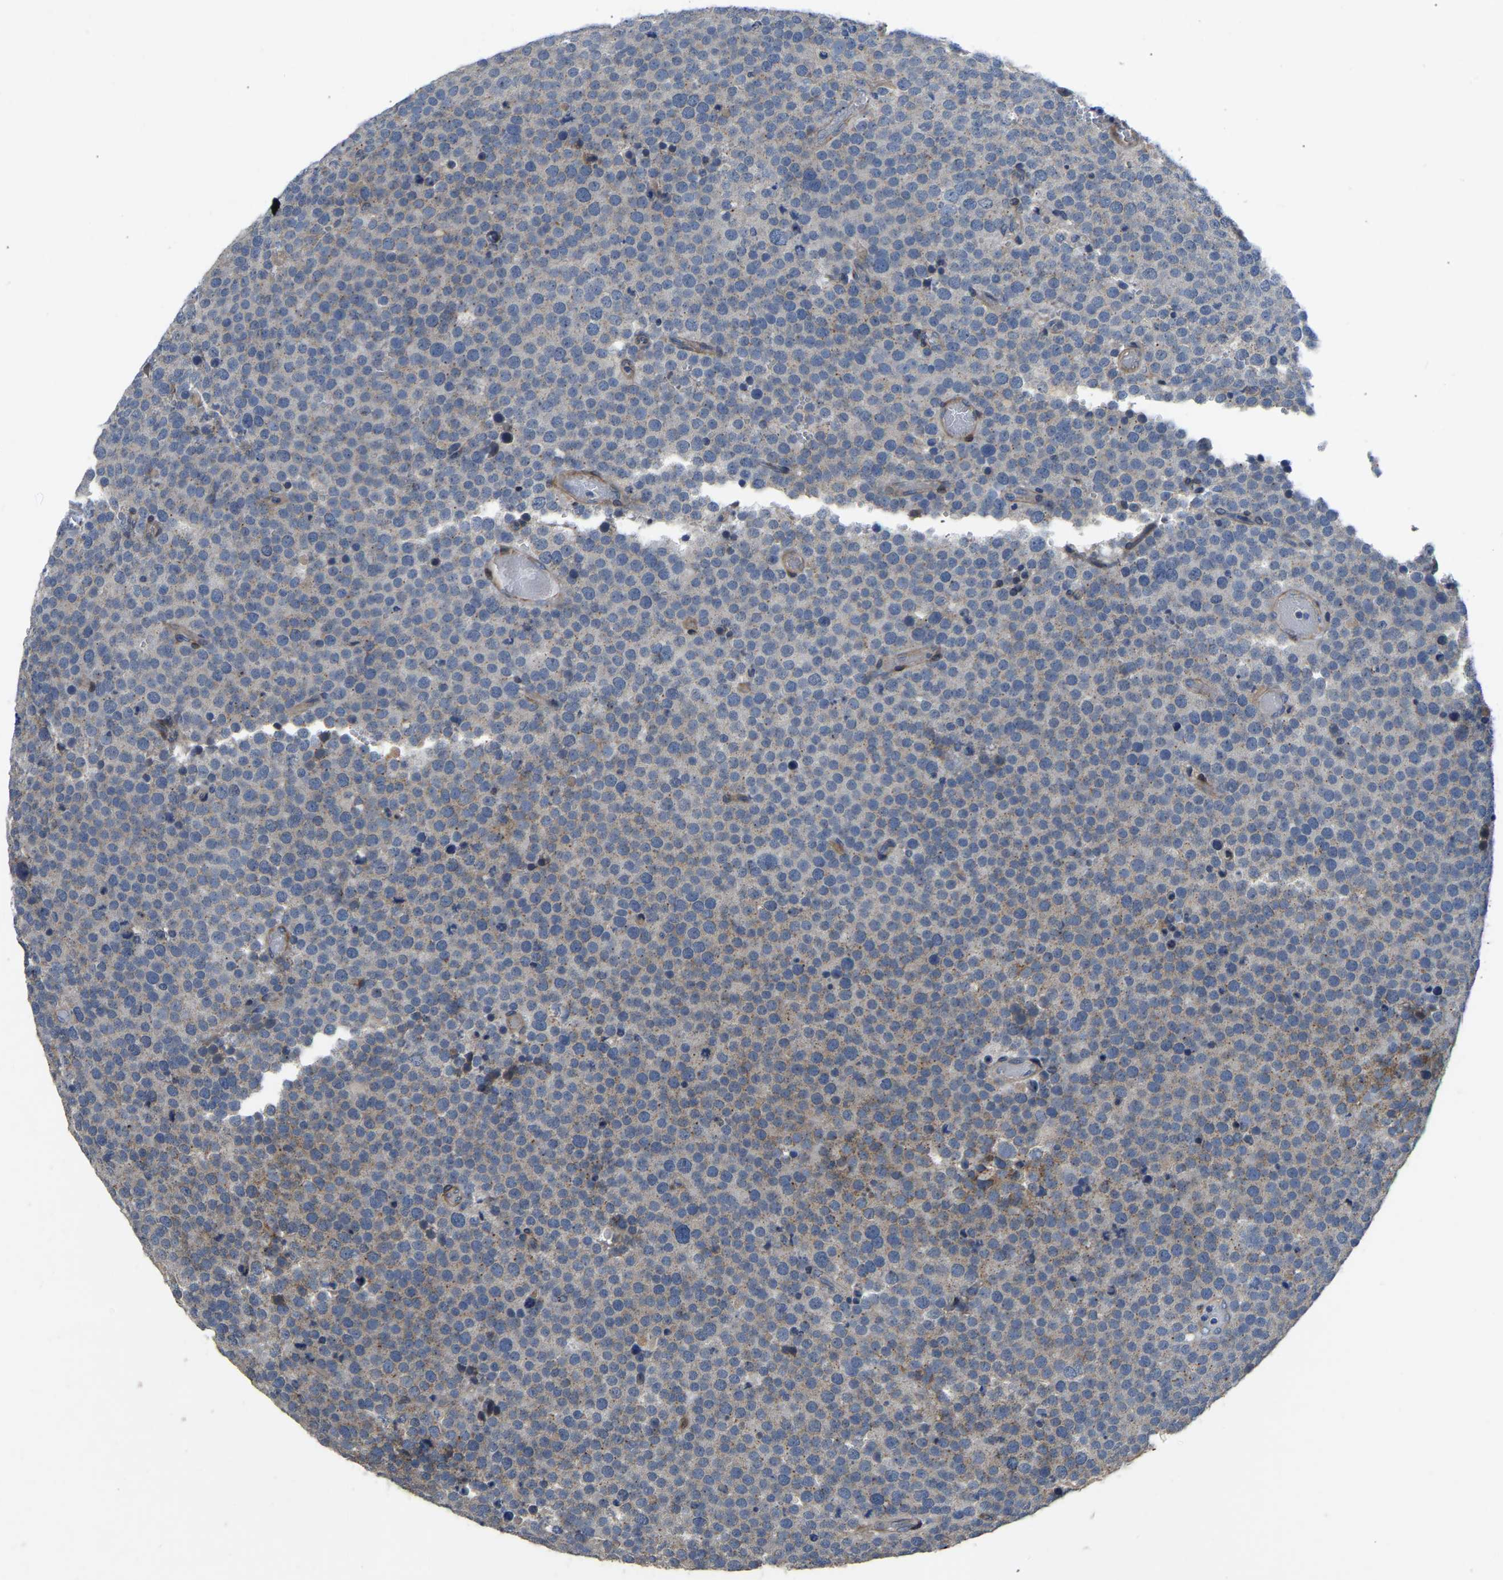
{"staining": {"intensity": "negative", "quantity": "none", "location": "none"}, "tissue": "testis cancer", "cell_type": "Tumor cells", "image_type": "cancer", "snomed": [{"axis": "morphology", "description": "Normal tissue, NOS"}, {"axis": "morphology", "description": "Seminoma, NOS"}, {"axis": "topography", "description": "Testis"}], "caption": "Protein analysis of seminoma (testis) exhibits no significant positivity in tumor cells.", "gene": "HIGD2B", "patient": {"sex": "male", "age": 71}}